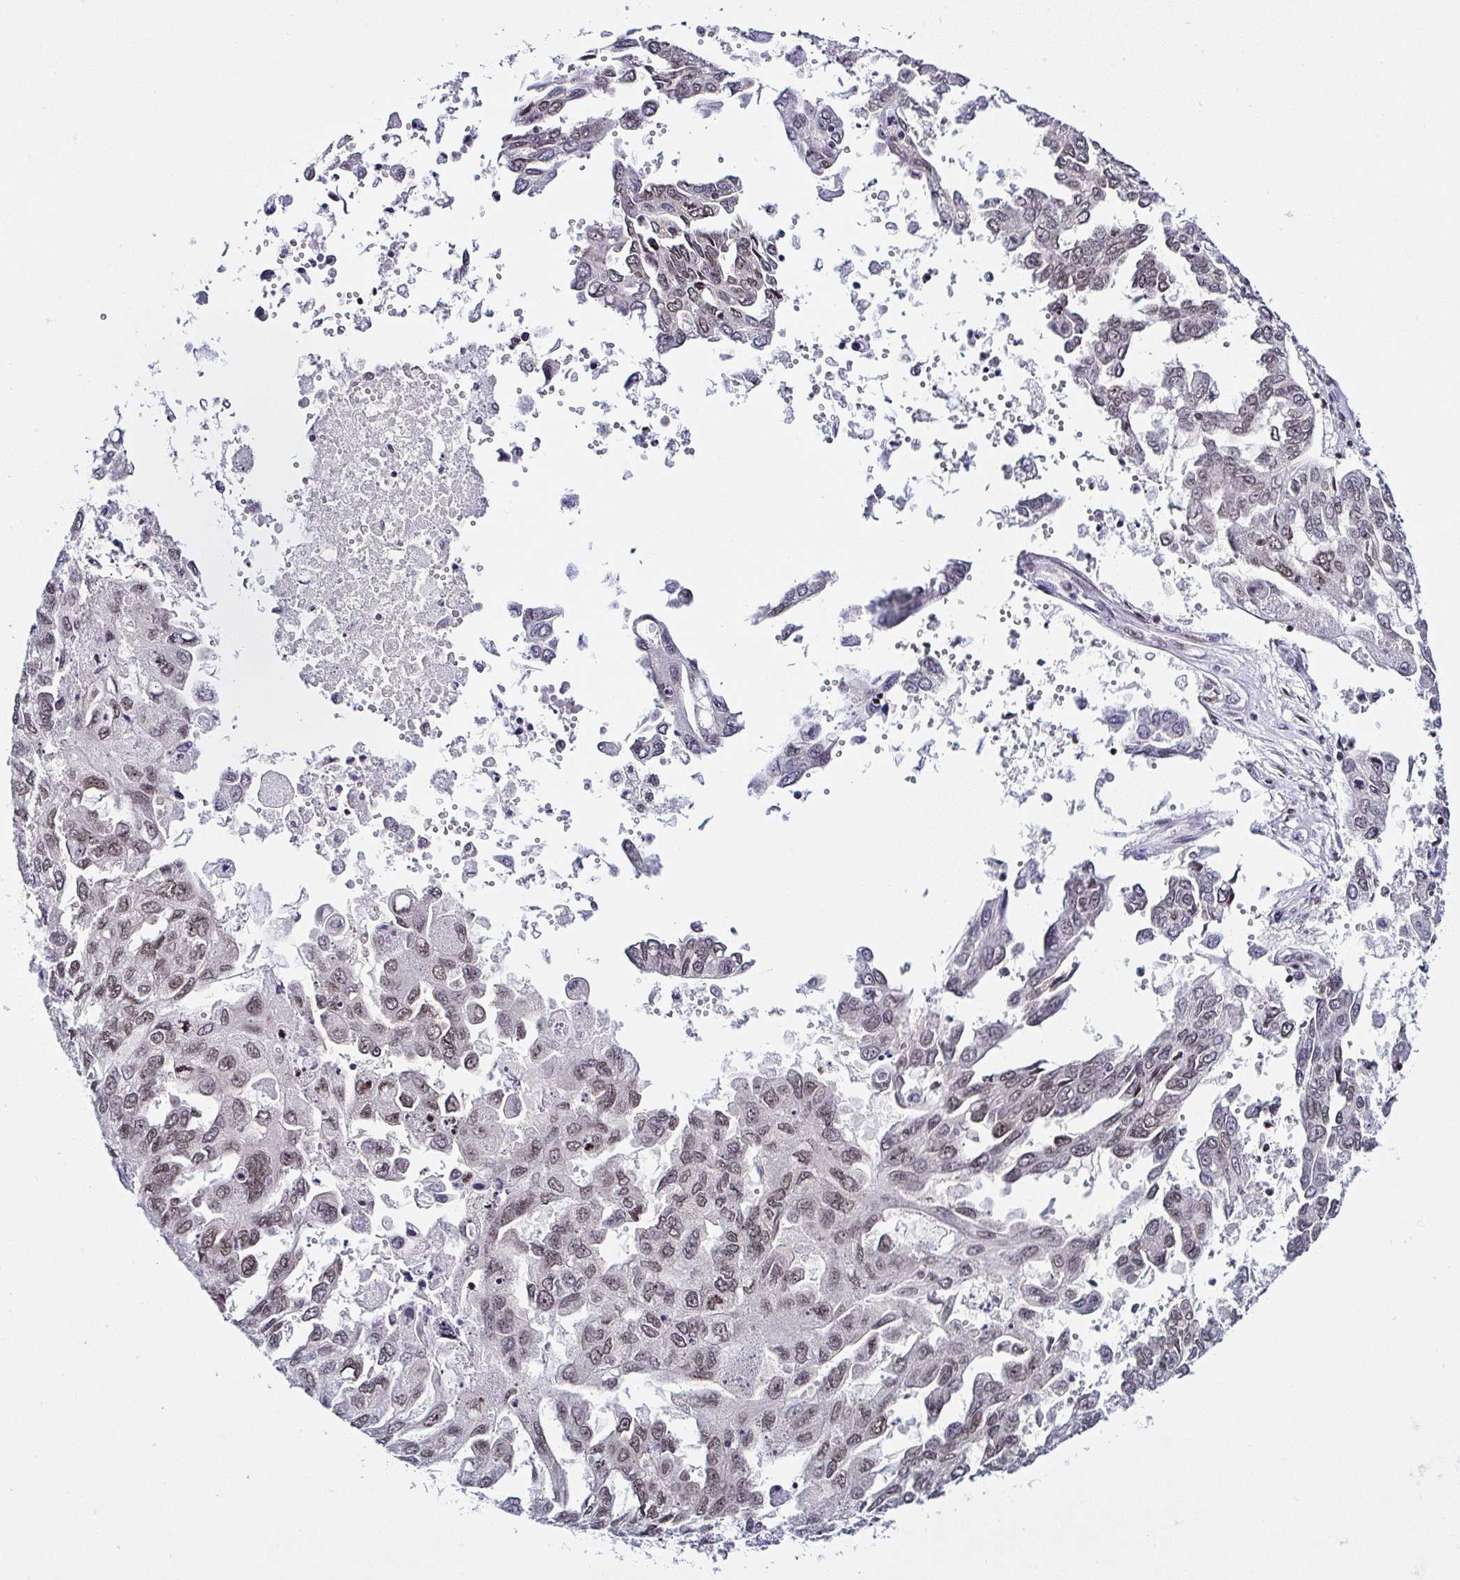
{"staining": {"intensity": "moderate", "quantity": ">75%", "location": "nuclear"}, "tissue": "ovarian cancer", "cell_type": "Tumor cells", "image_type": "cancer", "snomed": [{"axis": "morphology", "description": "Cystadenocarcinoma, serous, NOS"}, {"axis": "topography", "description": "Ovary"}], "caption": "An IHC image of neoplastic tissue is shown. Protein staining in brown labels moderate nuclear positivity in ovarian cancer (serous cystadenocarcinoma) within tumor cells. (brown staining indicates protein expression, while blue staining denotes nuclei).", "gene": "DR1", "patient": {"sex": "female", "age": 53}}